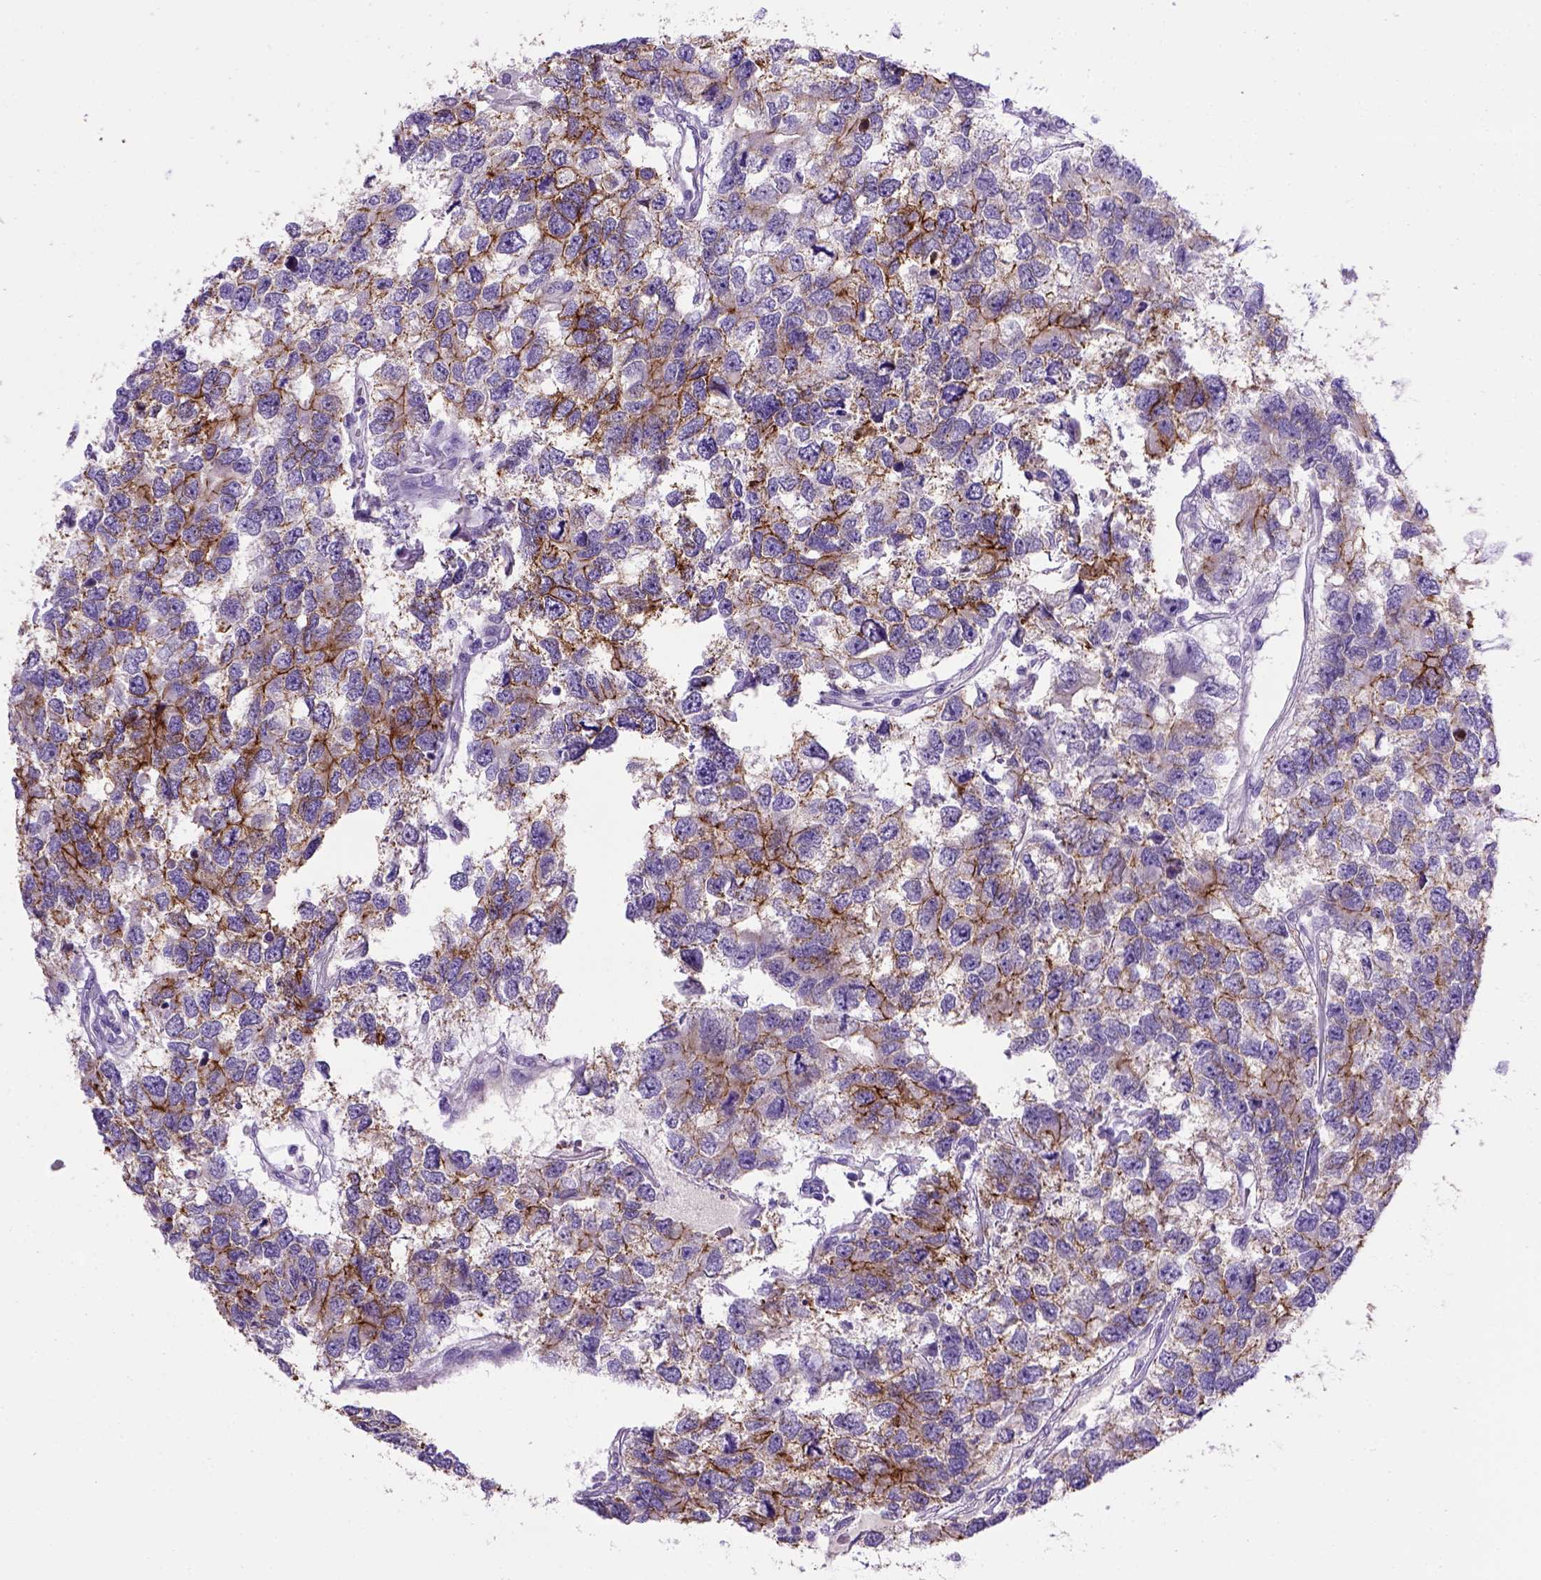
{"staining": {"intensity": "strong", "quantity": "<25%", "location": "cytoplasmic/membranous"}, "tissue": "testis cancer", "cell_type": "Tumor cells", "image_type": "cancer", "snomed": [{"axis": "morphology", "description": "Seminoma, NOS"}, {"axis": "topography", "description": "Testis"}], "caption": "An IHC photomicrograph of neoplastic tissue is shown. Protein staining in brown shows strong cytoplasmic/membranous positivity in testis cancer (seminoma) within tumor cells.", "gene": "CDH1", "patient": {"sex": "male", "age": 52}}